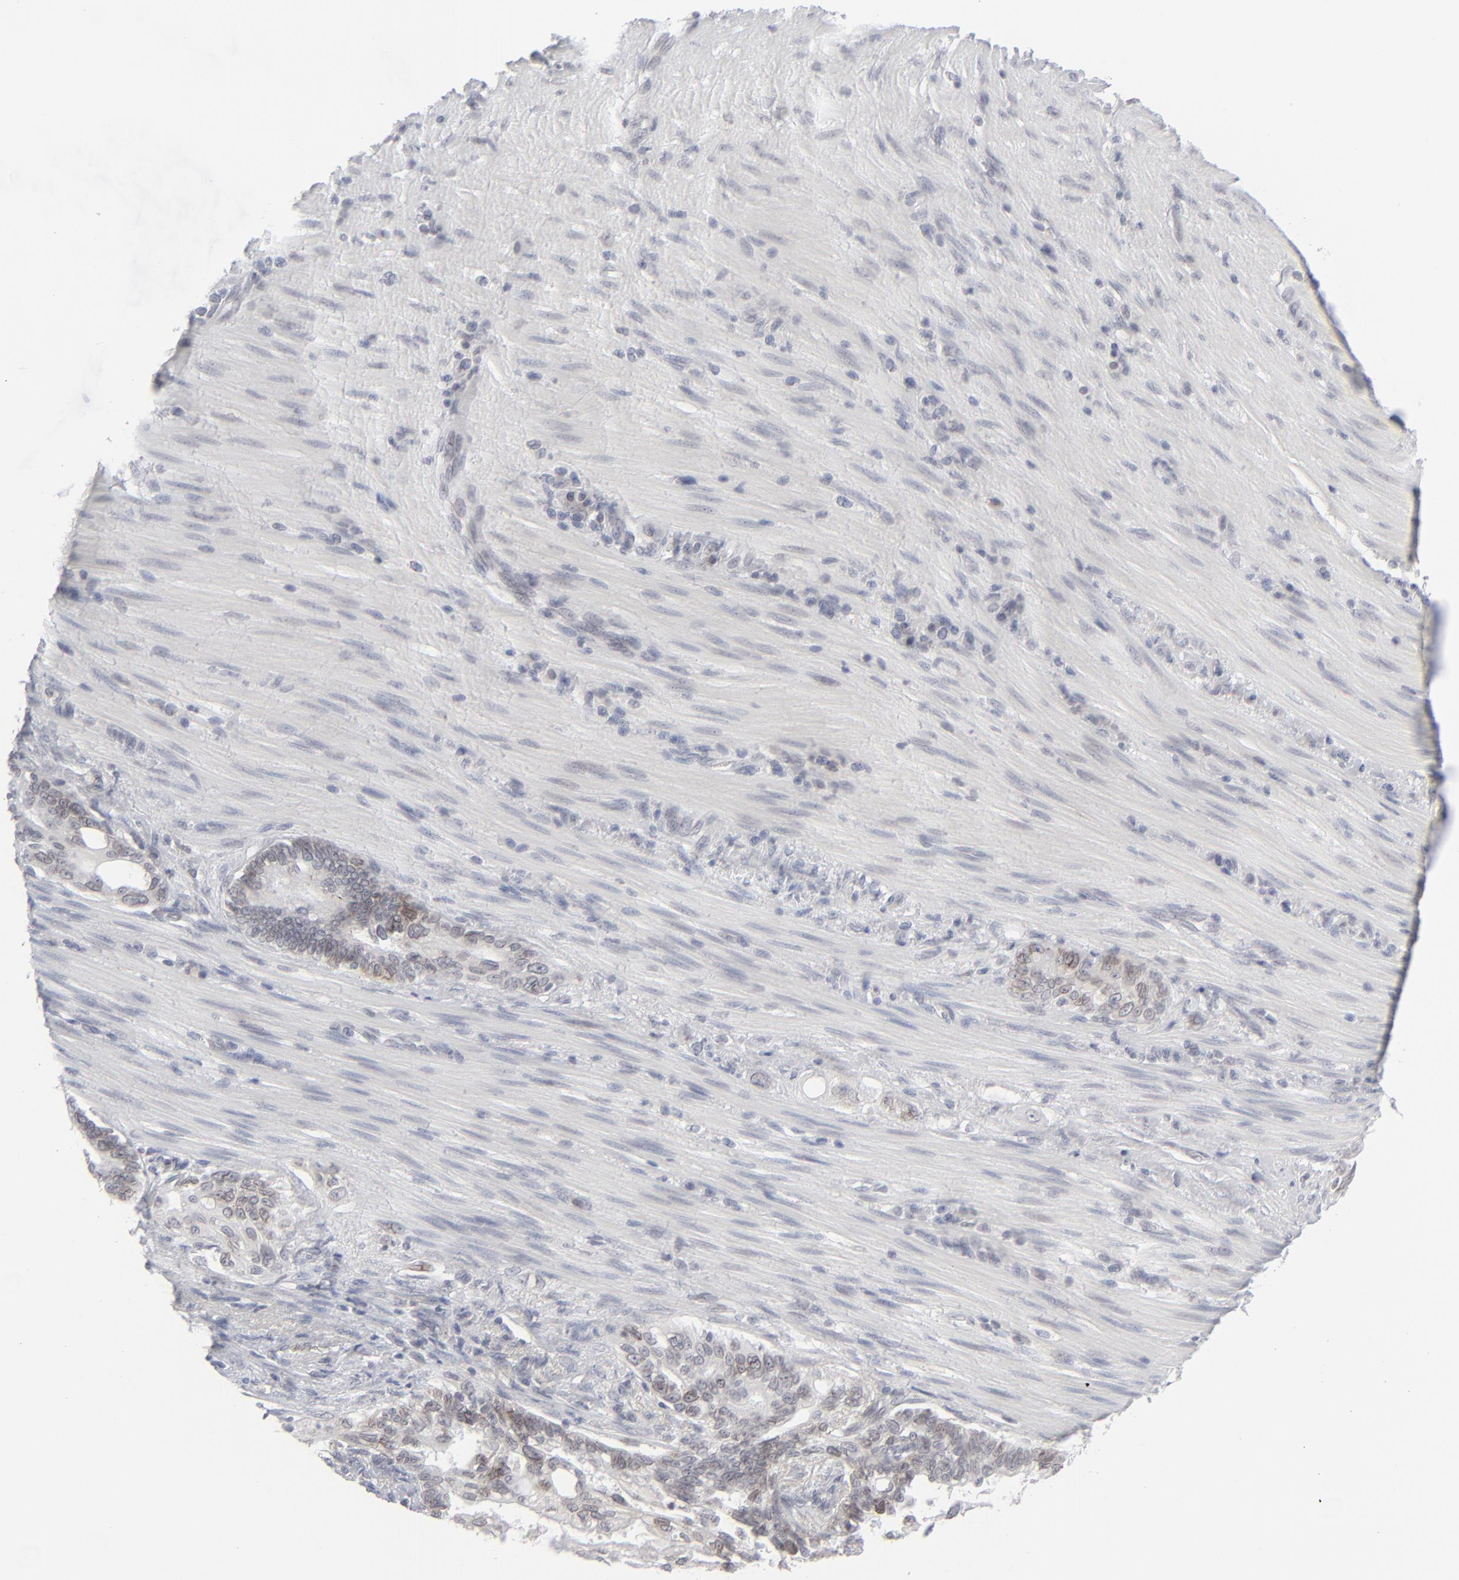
{"staining": {"intensity": "negative", "quantity": "none", "location": "none"}, "tissue": "pancreatic cancer", "cell_type": "Tumor cells", "image_type": "cancer", "snomed": [{"axis": "morphology", "description": "Normal tissue, NOS"}, {"axis": "topography", "description": "Pancreas"}], "caption": "Immunohistochemical staining of pancreatic cancer exhibits no significant positivity in tumor cells. The staining was performed using DAB to visualize the protein expression in brown, while the nuclei were stained in blue with hematoxylin (Magnification: 20x).", "gene": "NUP88", "patient": {"sex": "male", "age": 42}}